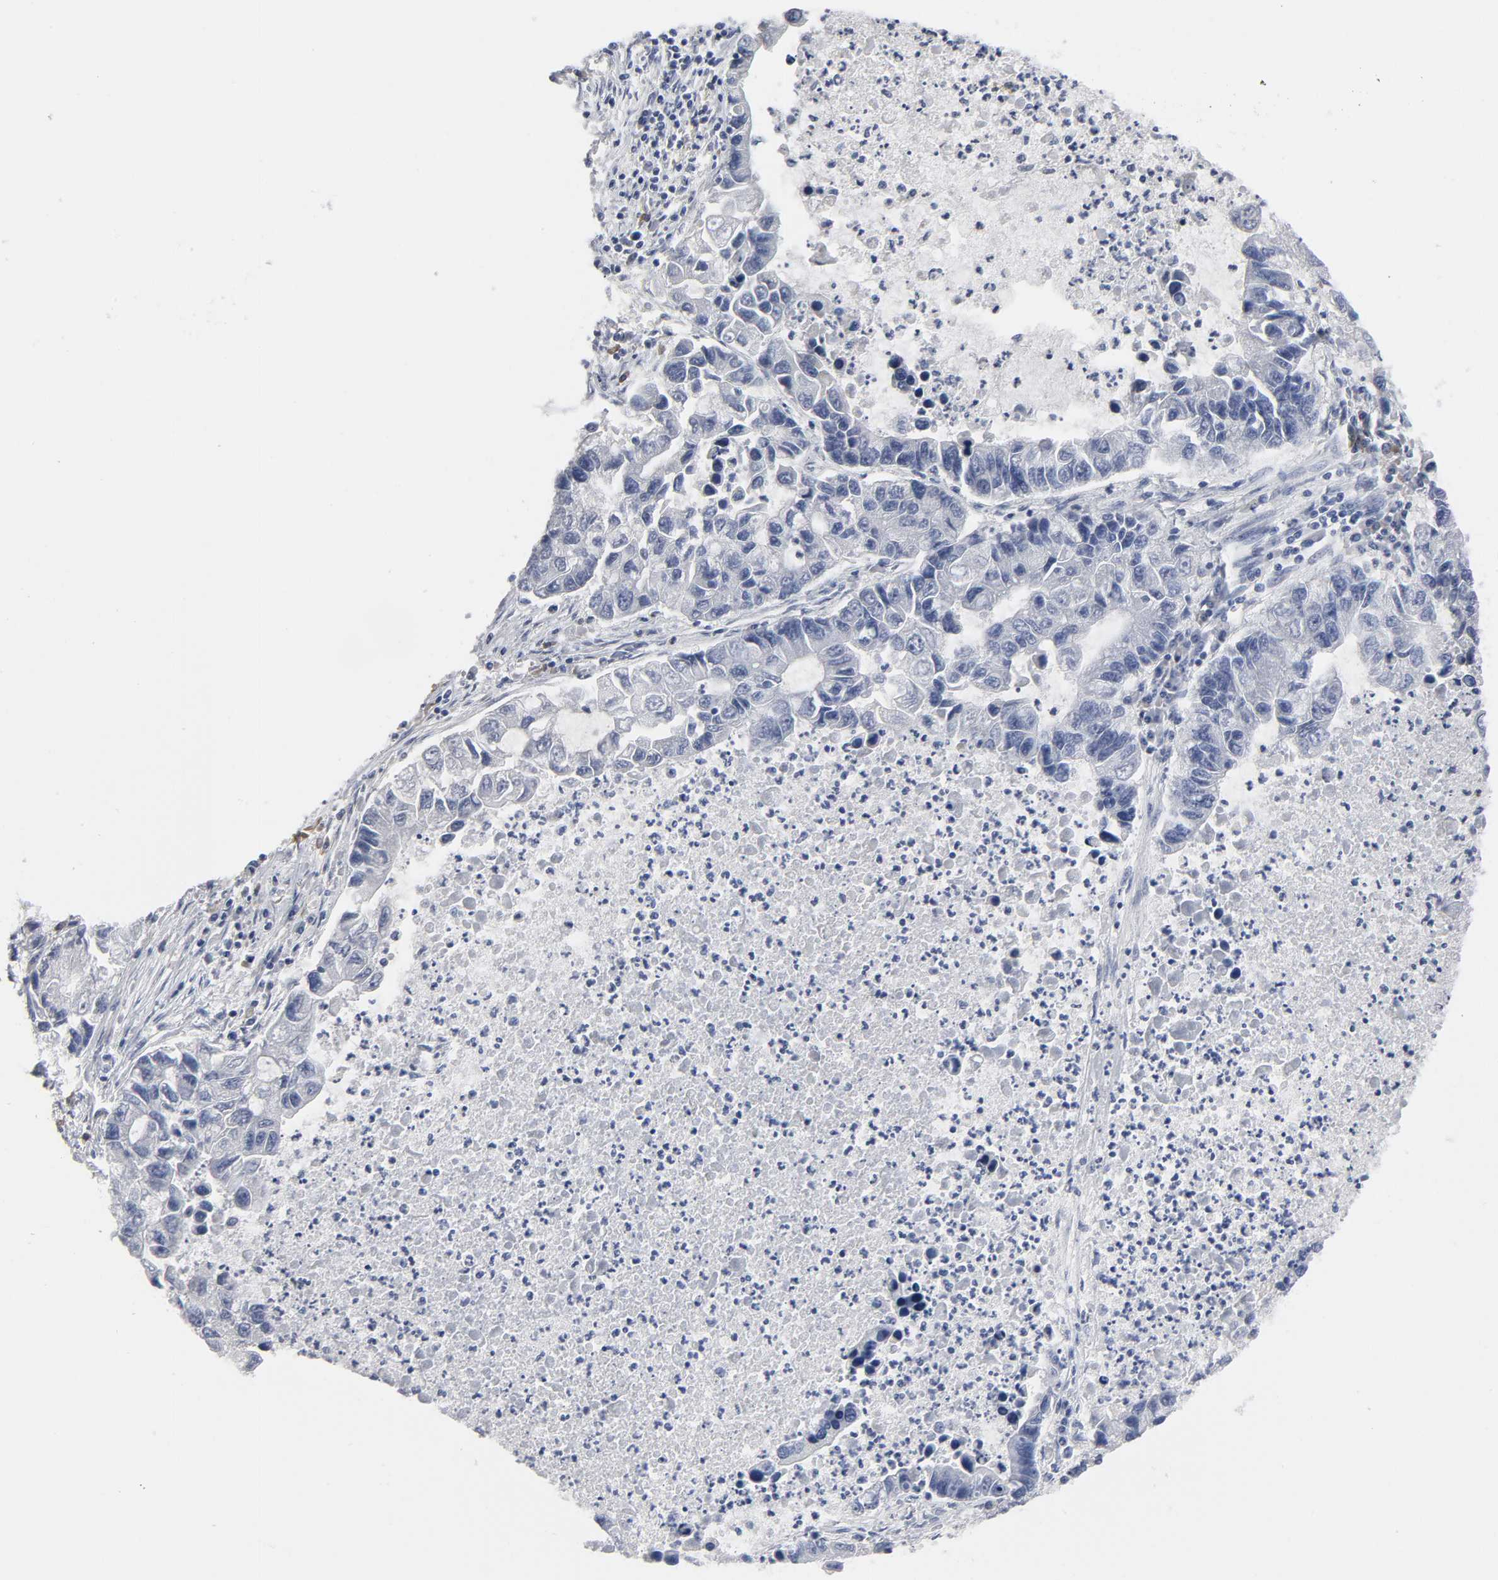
{"staining": {"intensity": "negative", "quantity": "none", "location": "none"}, "tissue": "lung cancer", "cell_type": "Tumor cells", "image_type": "cancer", "snomed": [{"axis": "morphology", "description": "Adenocarcinoma, NOS"}, {"axis": "topography", "description": "Lung"}], "caption": "Immunohistochemistry image of neoplastic tissue: human lung adenocarcinoma stained with DAB (3,3'-diaminobenzidine) reveals no significant protein staining in tumor cells.", "gene": "HNF4A", "patient": {"sex": "female", "age": 51}}